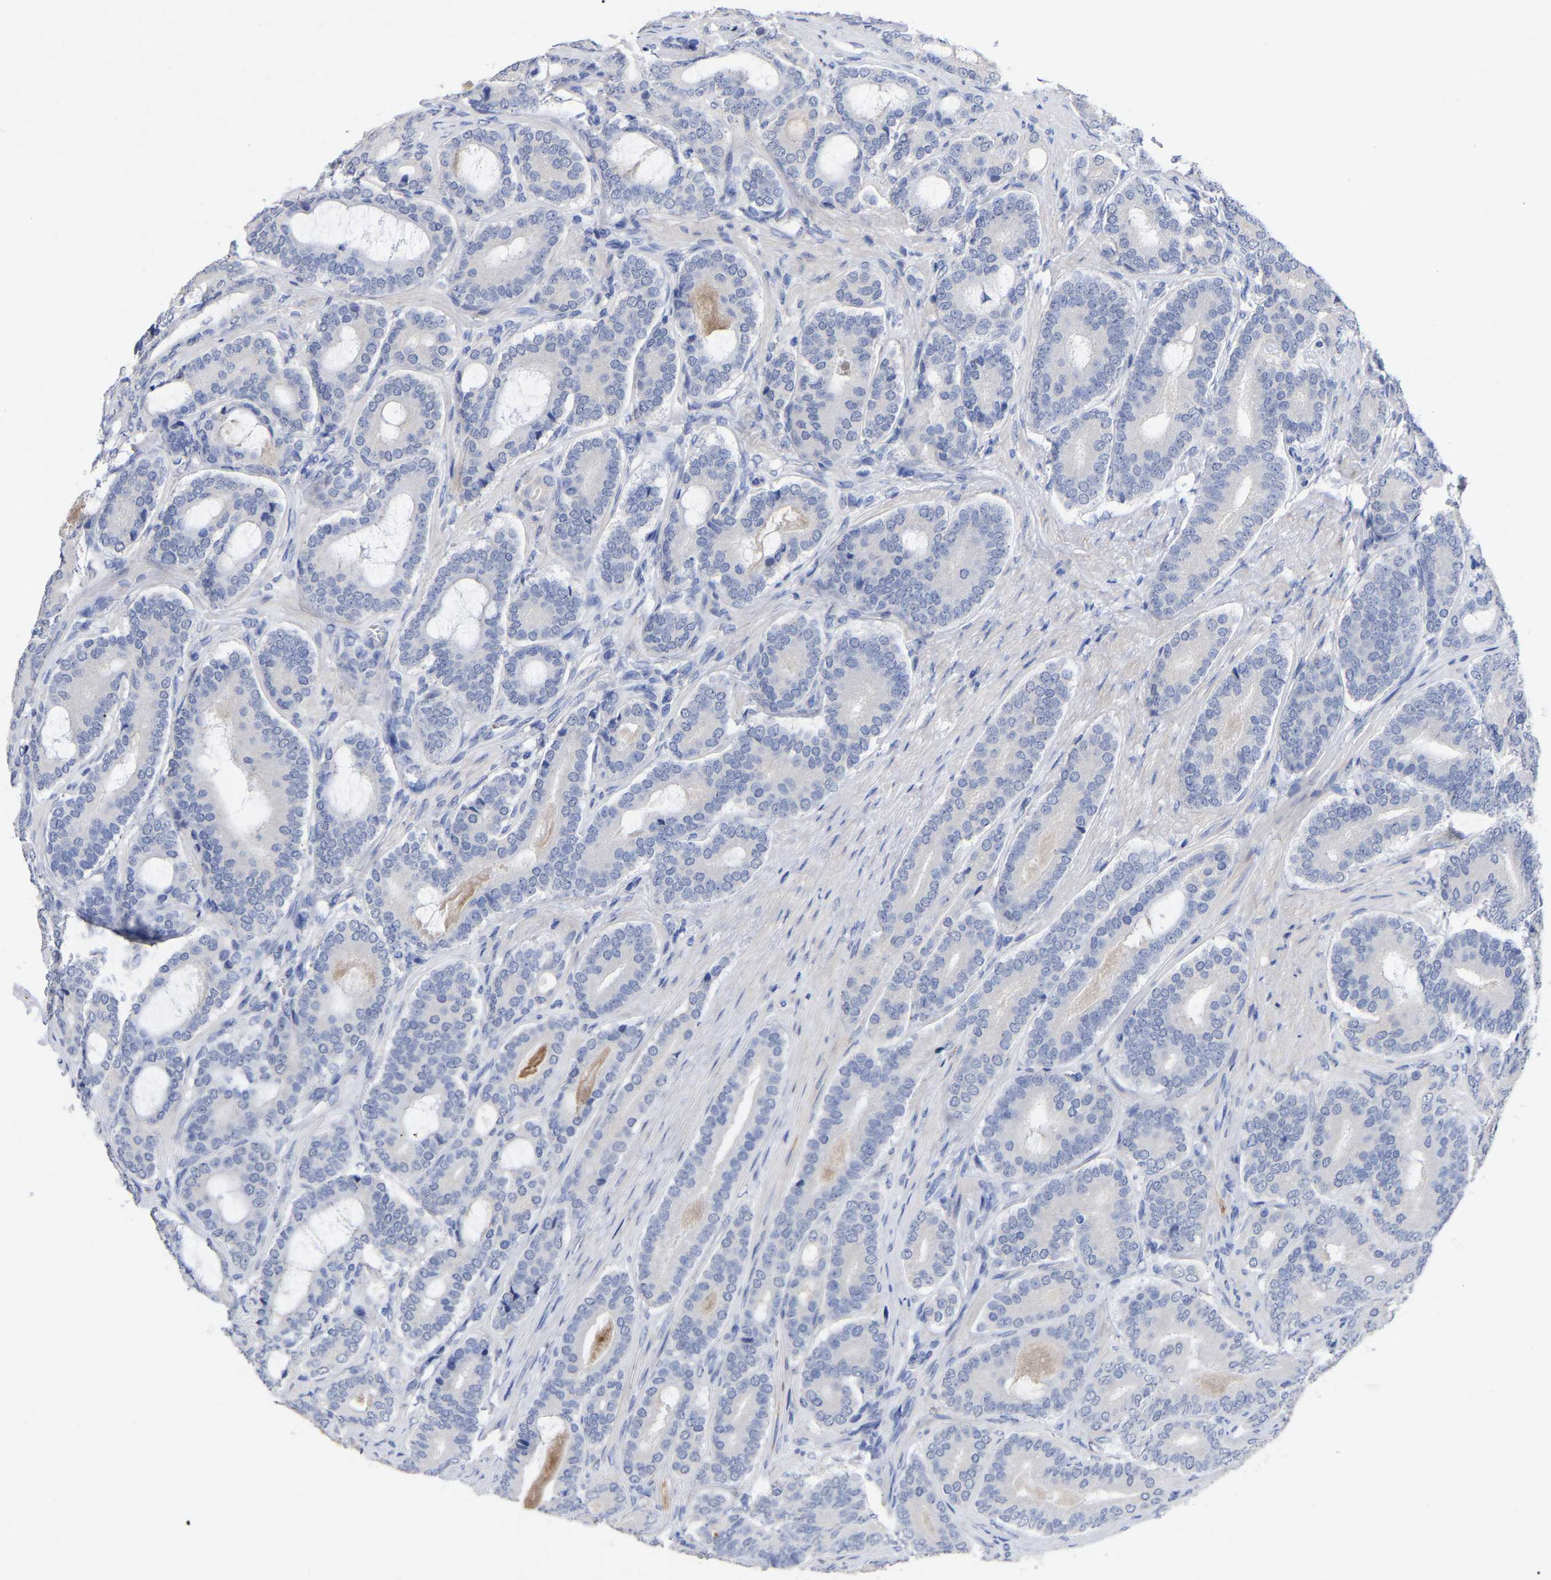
{"staining": {"intensity": "negative", "quantity": "none", "location": "none"}, "tissue": "prostate cancer", "cell_type": "Tumor cells", "image_type": "cancer", "snomed": [{"axis": "morphology", "description": "Adenocarcinoma, High grade"}, {"axis": "topography", "description": "Prostate"}], "caption": "A photomicrograph of adenocarcinoma (high-grade) (prostate) stained for a protein exhibits no brown staining in tumor cells. Nuclei are stained in blue.", "gene": "ANXA13", "patient": {"sex": "male", "age": 60}}